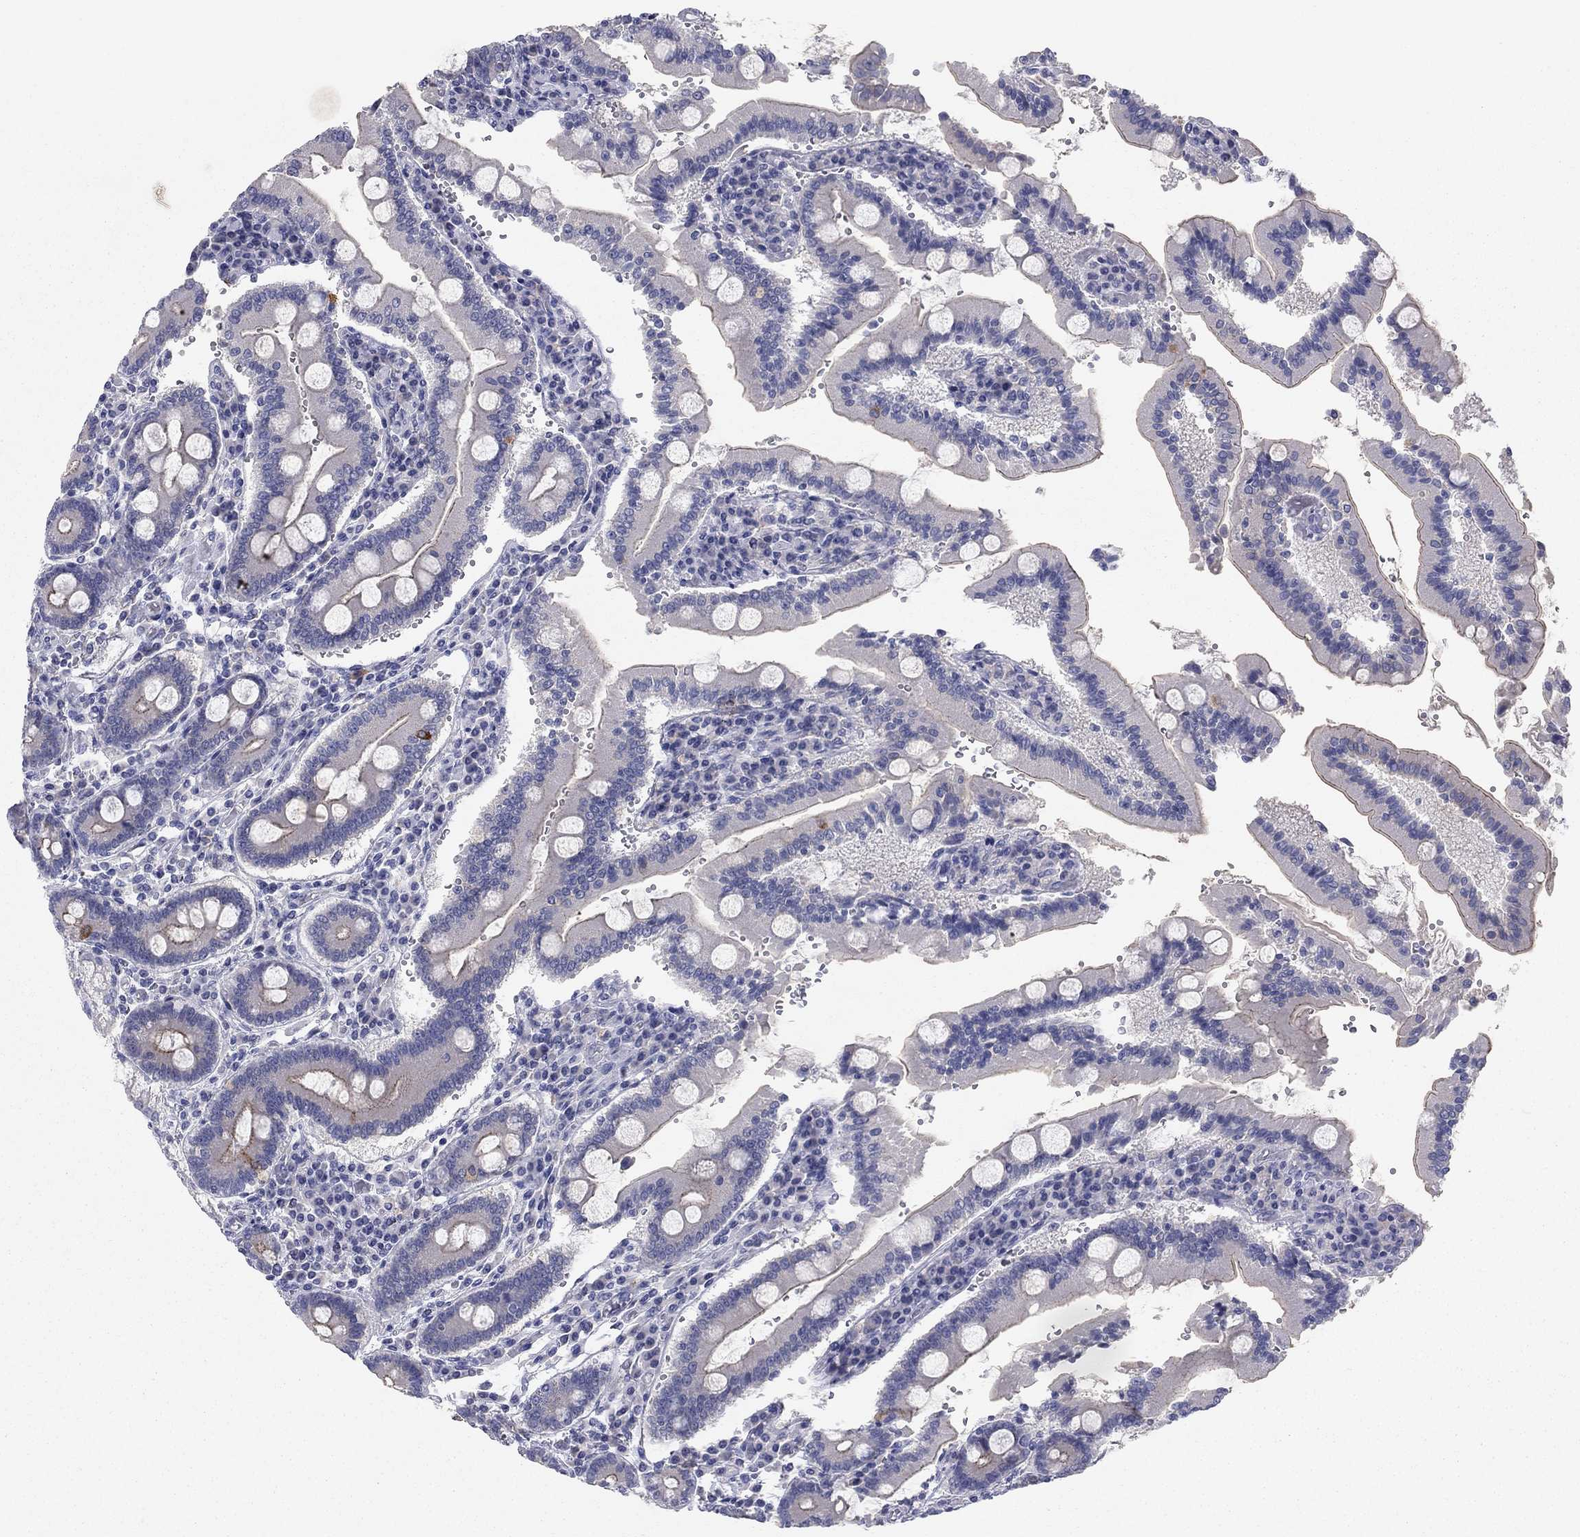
{"staining": {"intensity": "moderate", "quantity": "<25%", "location": "cytoplasmic/membranous"}, "tissue": "duodenum", "cell_type": "Glandular cells", "image_type": "normal", "snomed": [{"axis": "morphology", "description": "Normal tissue, NOS"}, {"axis": "topography", "description": "Duodenum"}], "caption": "Moderate cytoplasmic/membranous protein expression is appreciated in about <25% of glandular cells in duodenum. (DAB (3,3'-diaminobenzidine) IHC with brightfield microscopy, high magnification).", "gene": "CNTNAP4", "patient": {"sex": "female", "age": 62}}